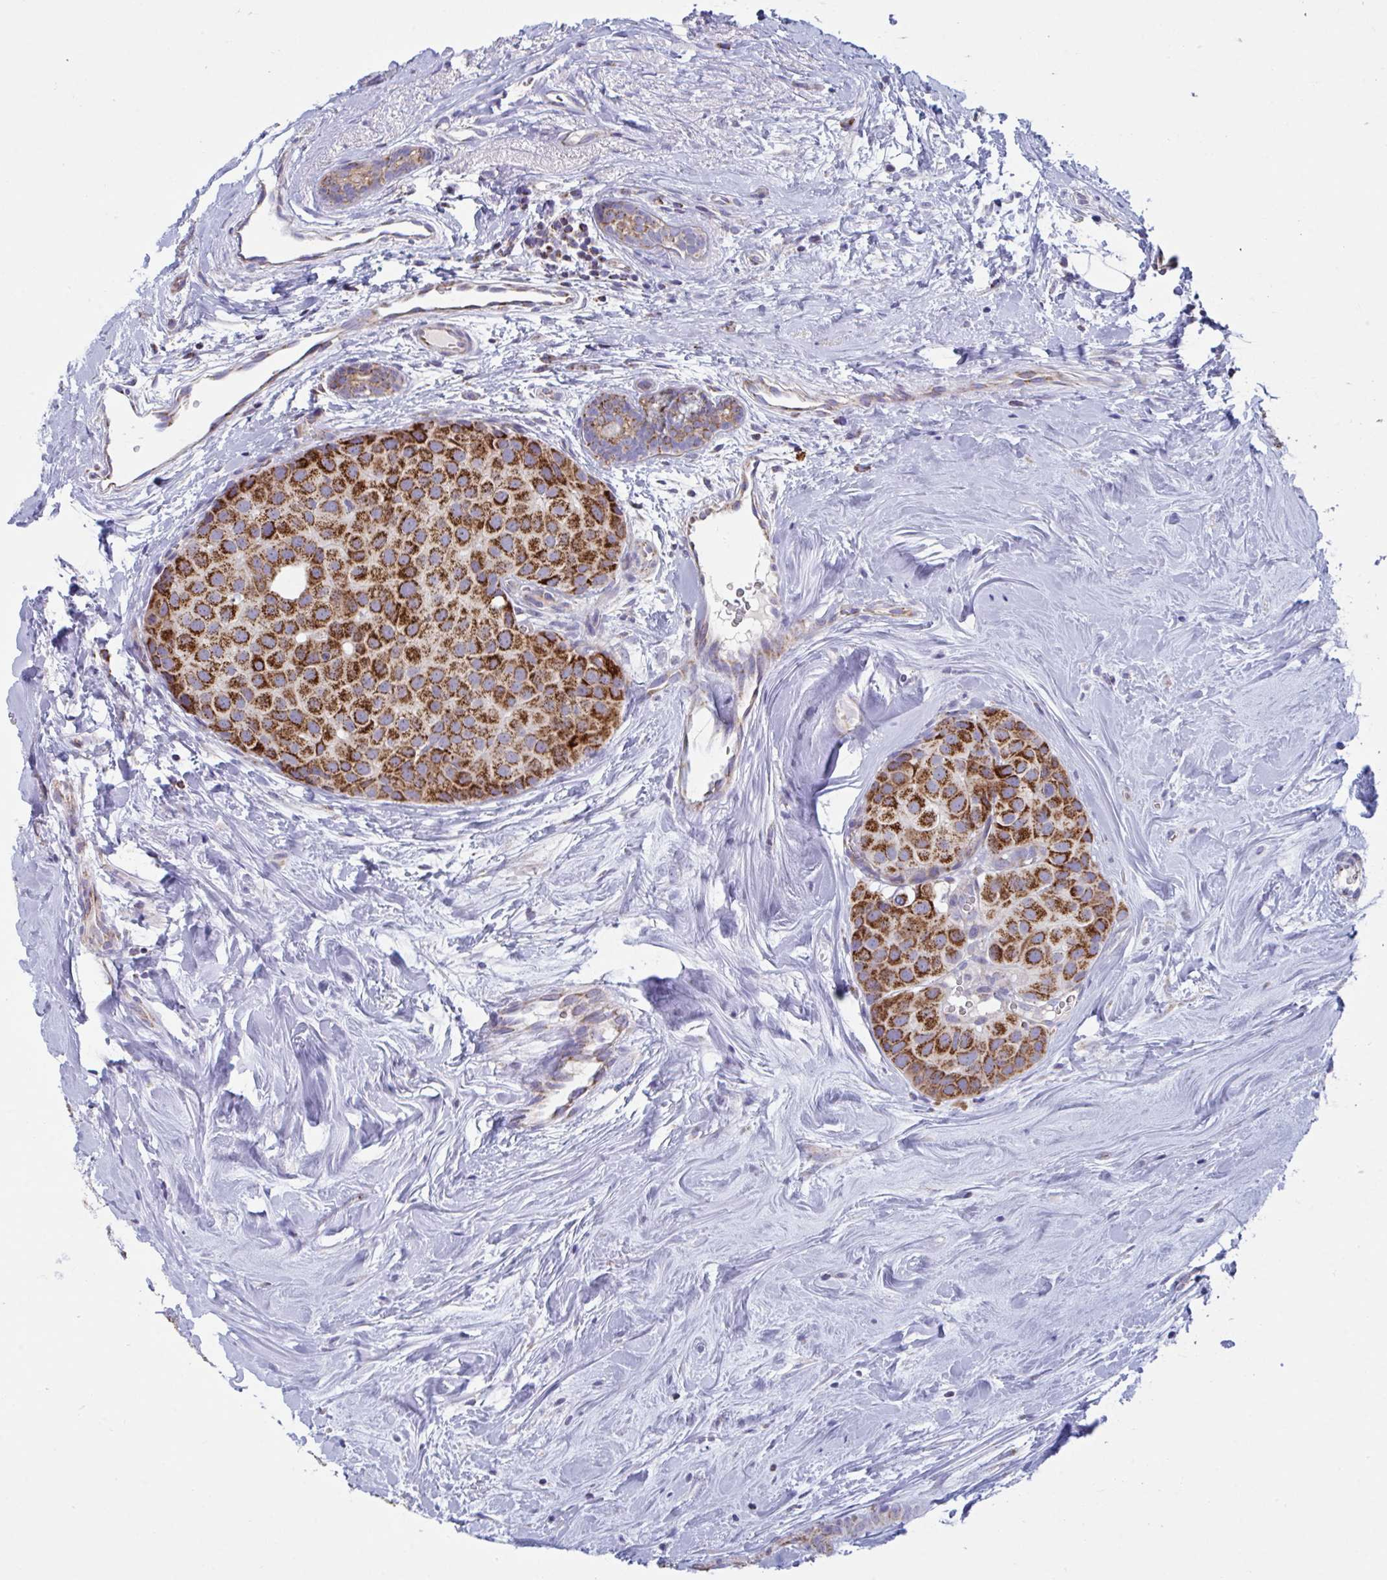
{"staining": {"intensity": "strong", "quantity": ">75%", "location": "cytoplasmic/membranous"}, "tissue": "breast cancer", "cell_type": "Tumor cells", "image_type": "cancer", "snomed": [{"axis": "morphology", "description": "Duct carcinoma"}, {"axis": "topography", "description": "Breast"}], "caption": "Protein staining by IHC shows strong cytoplasmic/membranous staining in approximately >75% of tumor cells in breast cancer. Nuclei are stained in blue.", "gene": "BCAT2", "patient": {"sex": "female", "age": 70}}